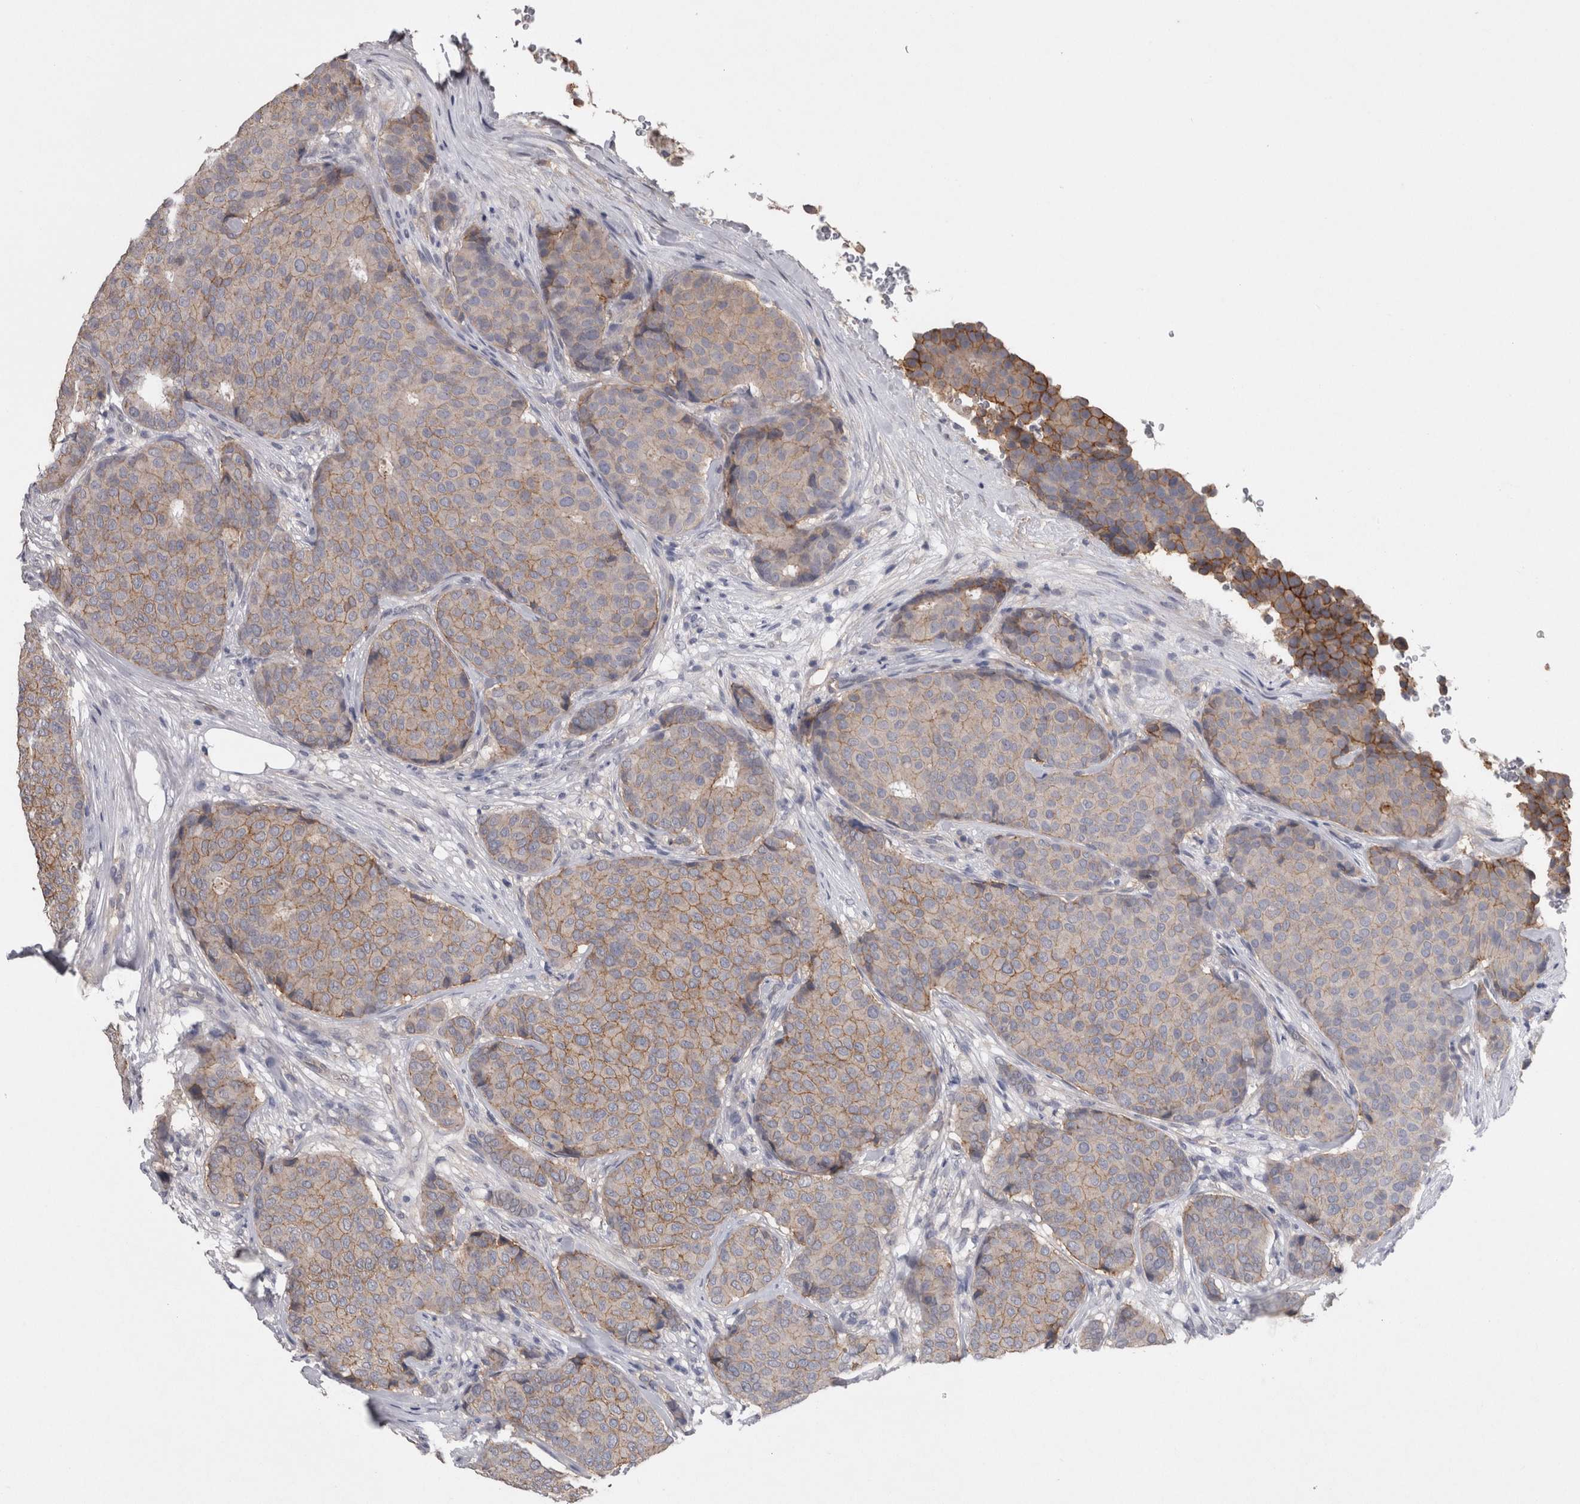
{"staining": {"intensity": "moderate", "quantity": ">75%", "location": "cytoplasmic/membranous"}, "tissue": "breast cancer", "cell_type": "Tumor cells", "image_type": "cancer", "snomed": [{"axis": "morphology", "description": "Duct carcinoma"}, {"axis": "topography", "description": "Breast"}], "caption": "A brown stain labels moderate cytoplasmic/membranous expression of a protein in human breast intraductal carcinoma tumor cells. Using DAB (brown) and hematoxylin (blue) stains, captured at high magnification using brightfield microscopy.", "gene": "NECTIN2", "patient": {"sex": "female", "age": 75}}